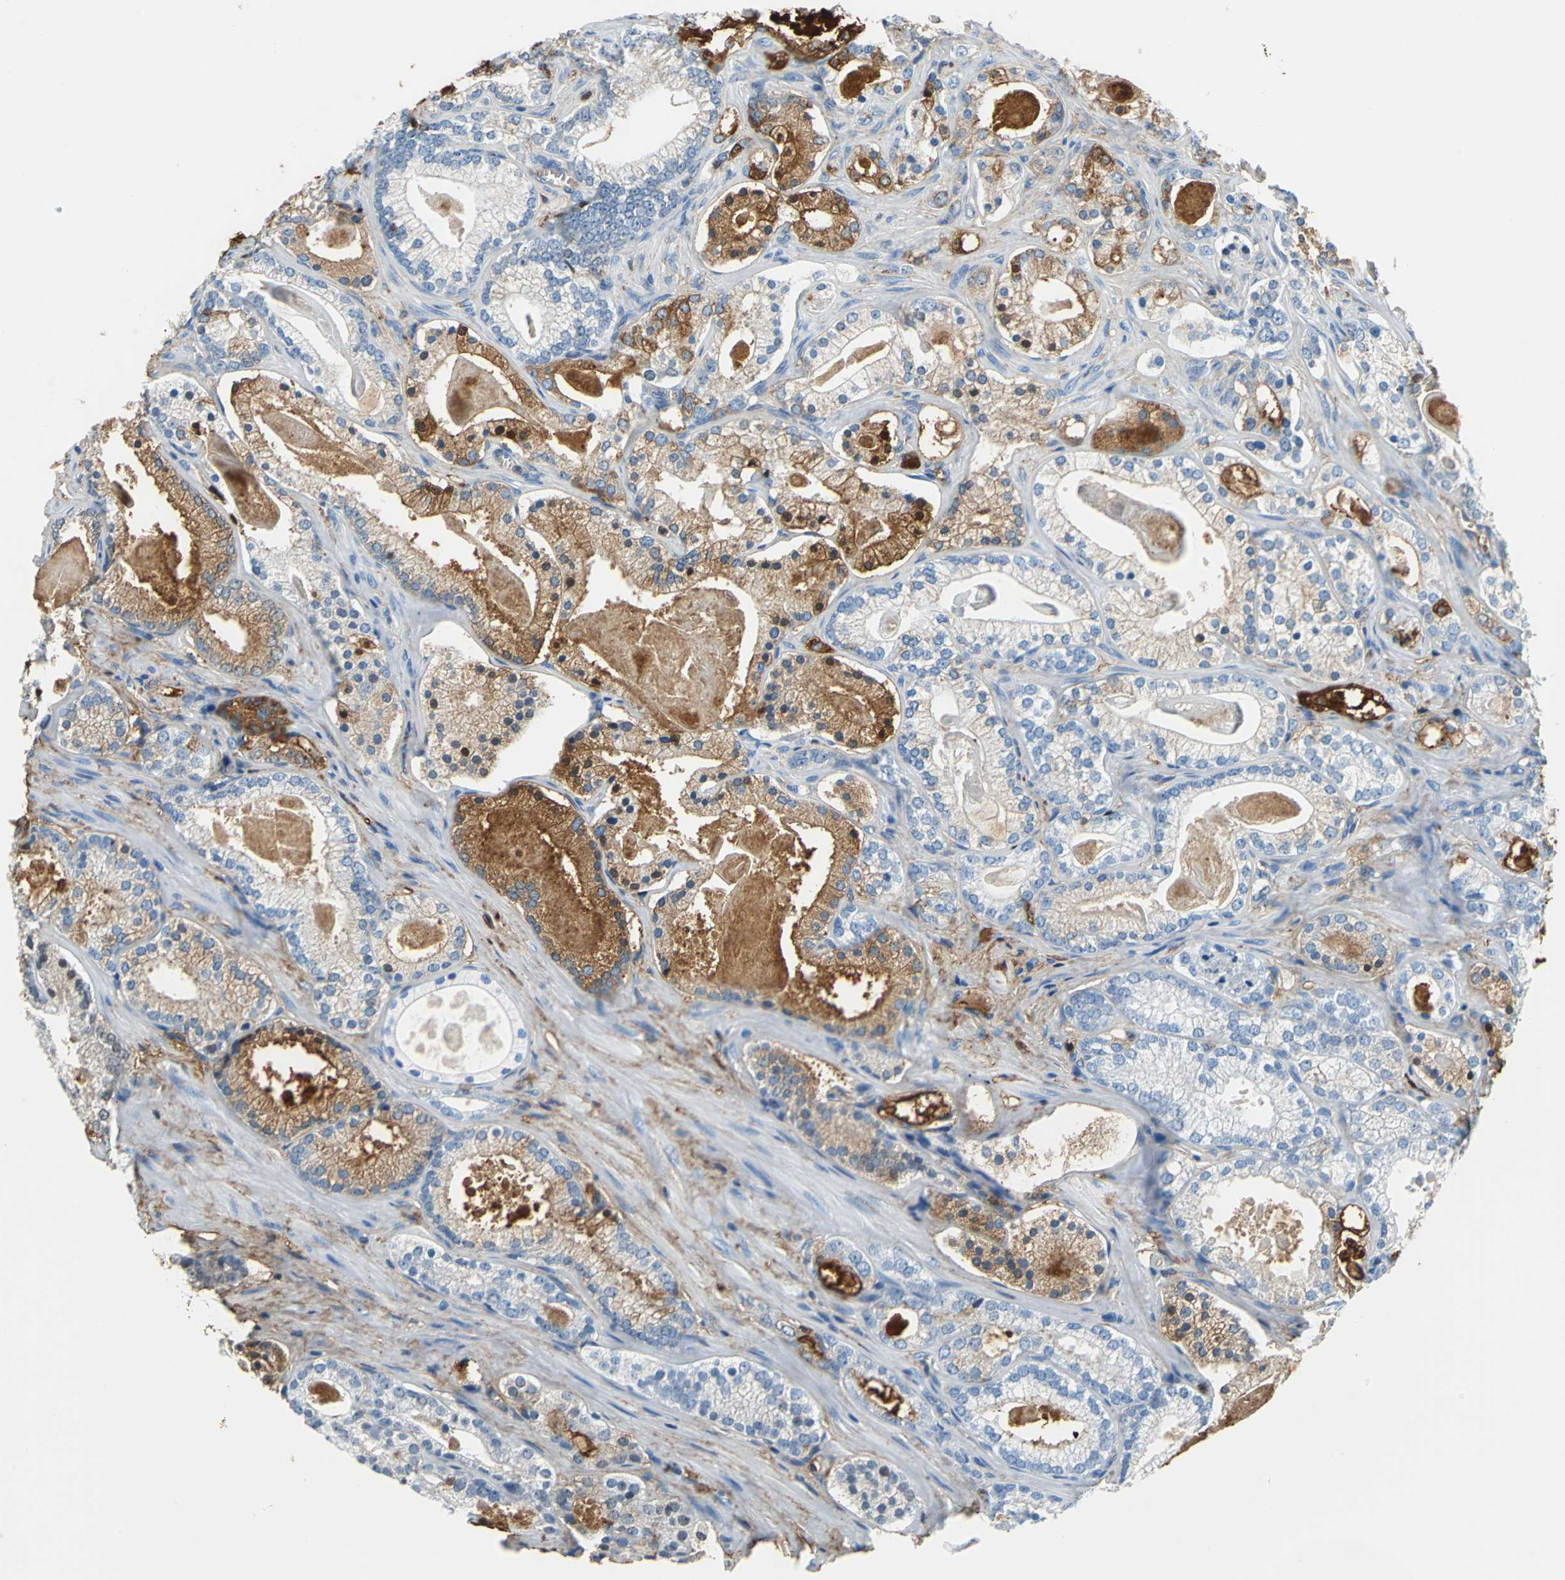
{"staining": {"intensity": "moderate", "quantity": "25%-75%", "location": "cytoplasmic/membranous"}, "tissue": "prostate cancer", "cell_type": "Tumor cells", "image_type": "cancer", "snomed": [{"axis": "morphology", "description": "Adenocarcinoma, Low grade"}, {"axis": "topography", "description": "Prostate"}], "caption": "Brown immunohistochemical staining in prostate low-grade adenocarcinoma demonstrates moderate cytoplasmic/membranous staining in approximately 25%-75% of tumor cells.", "gene": "ALB", "patient": {"sex": "male", "age": 59}}